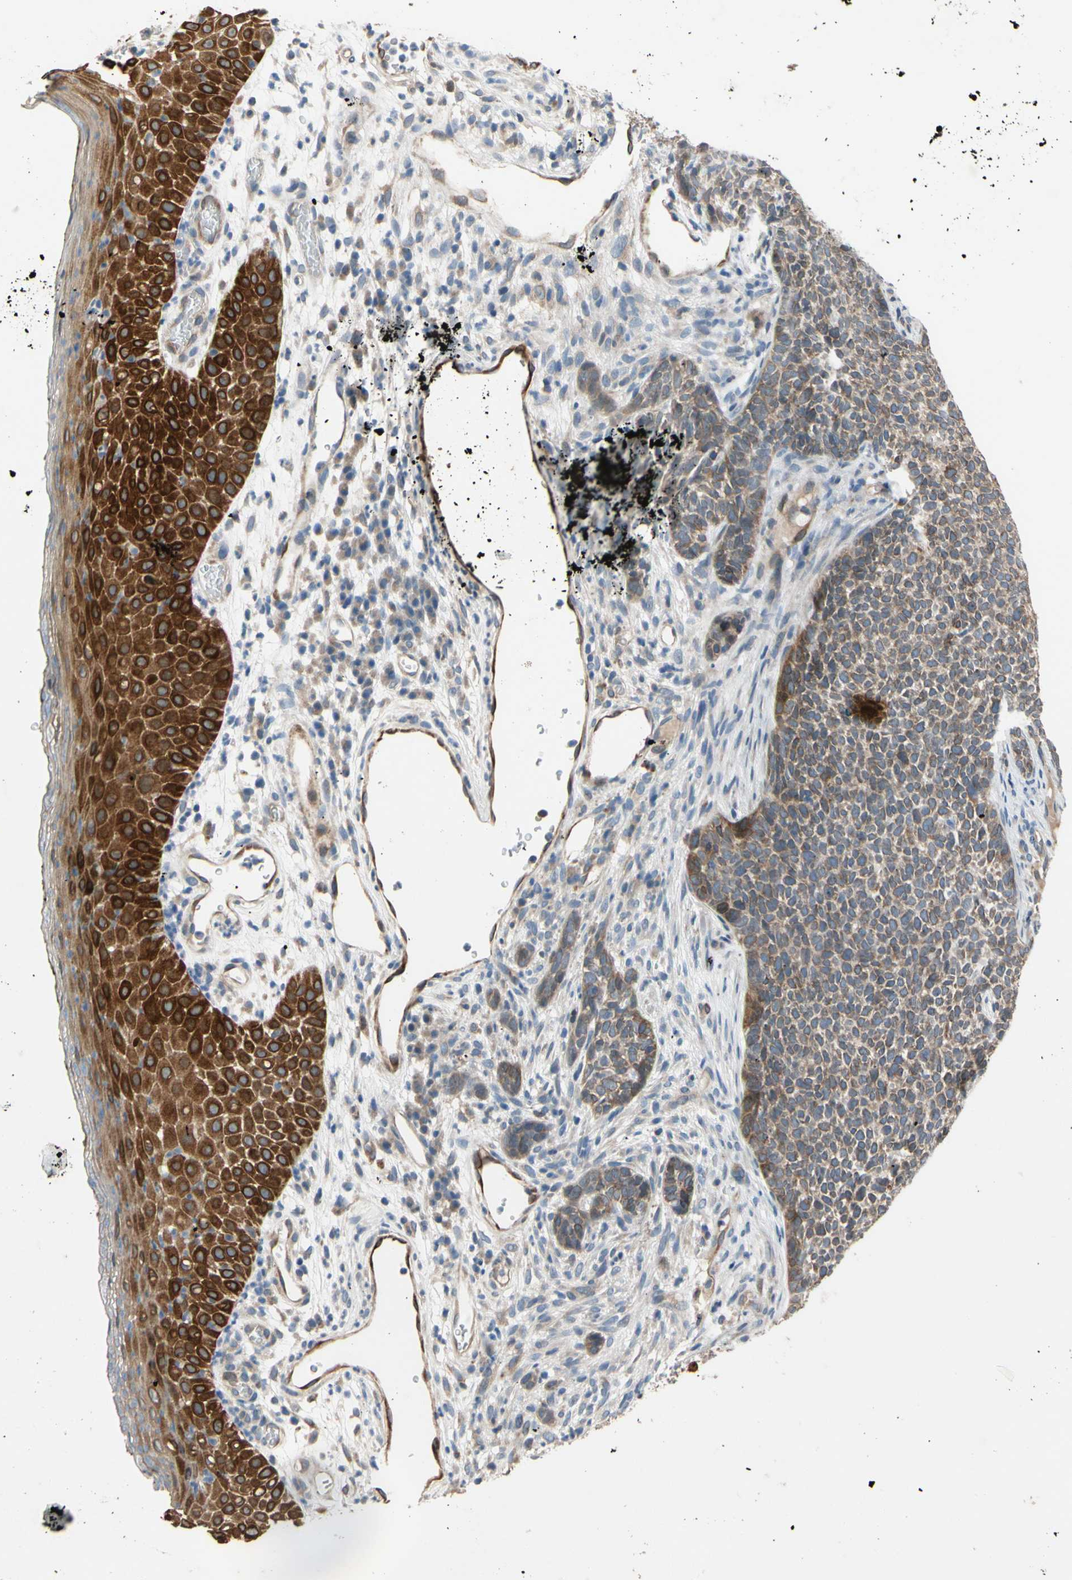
{"staining": {"intensity": "moderate", "quantity": ">75%", "location": "cytoplasmic/membranous"}, "tissue": "skin cancer", "cell_type": "Tumor cells", "image_type": "cancer", "snomed": [{"axis": "morphology", "description": "Basal cell carcinoma"}, {"axis": "topography", "description": "Skin"}], "caption": "Human basal cell carcinoma (skin) stained for a protein (brown) displays moderate cytoplasmic/membranous positive positivity in about >75% of tumor cells.", "gene": "PRXL2A", "patient": {"sex": "female", "age": 84}}